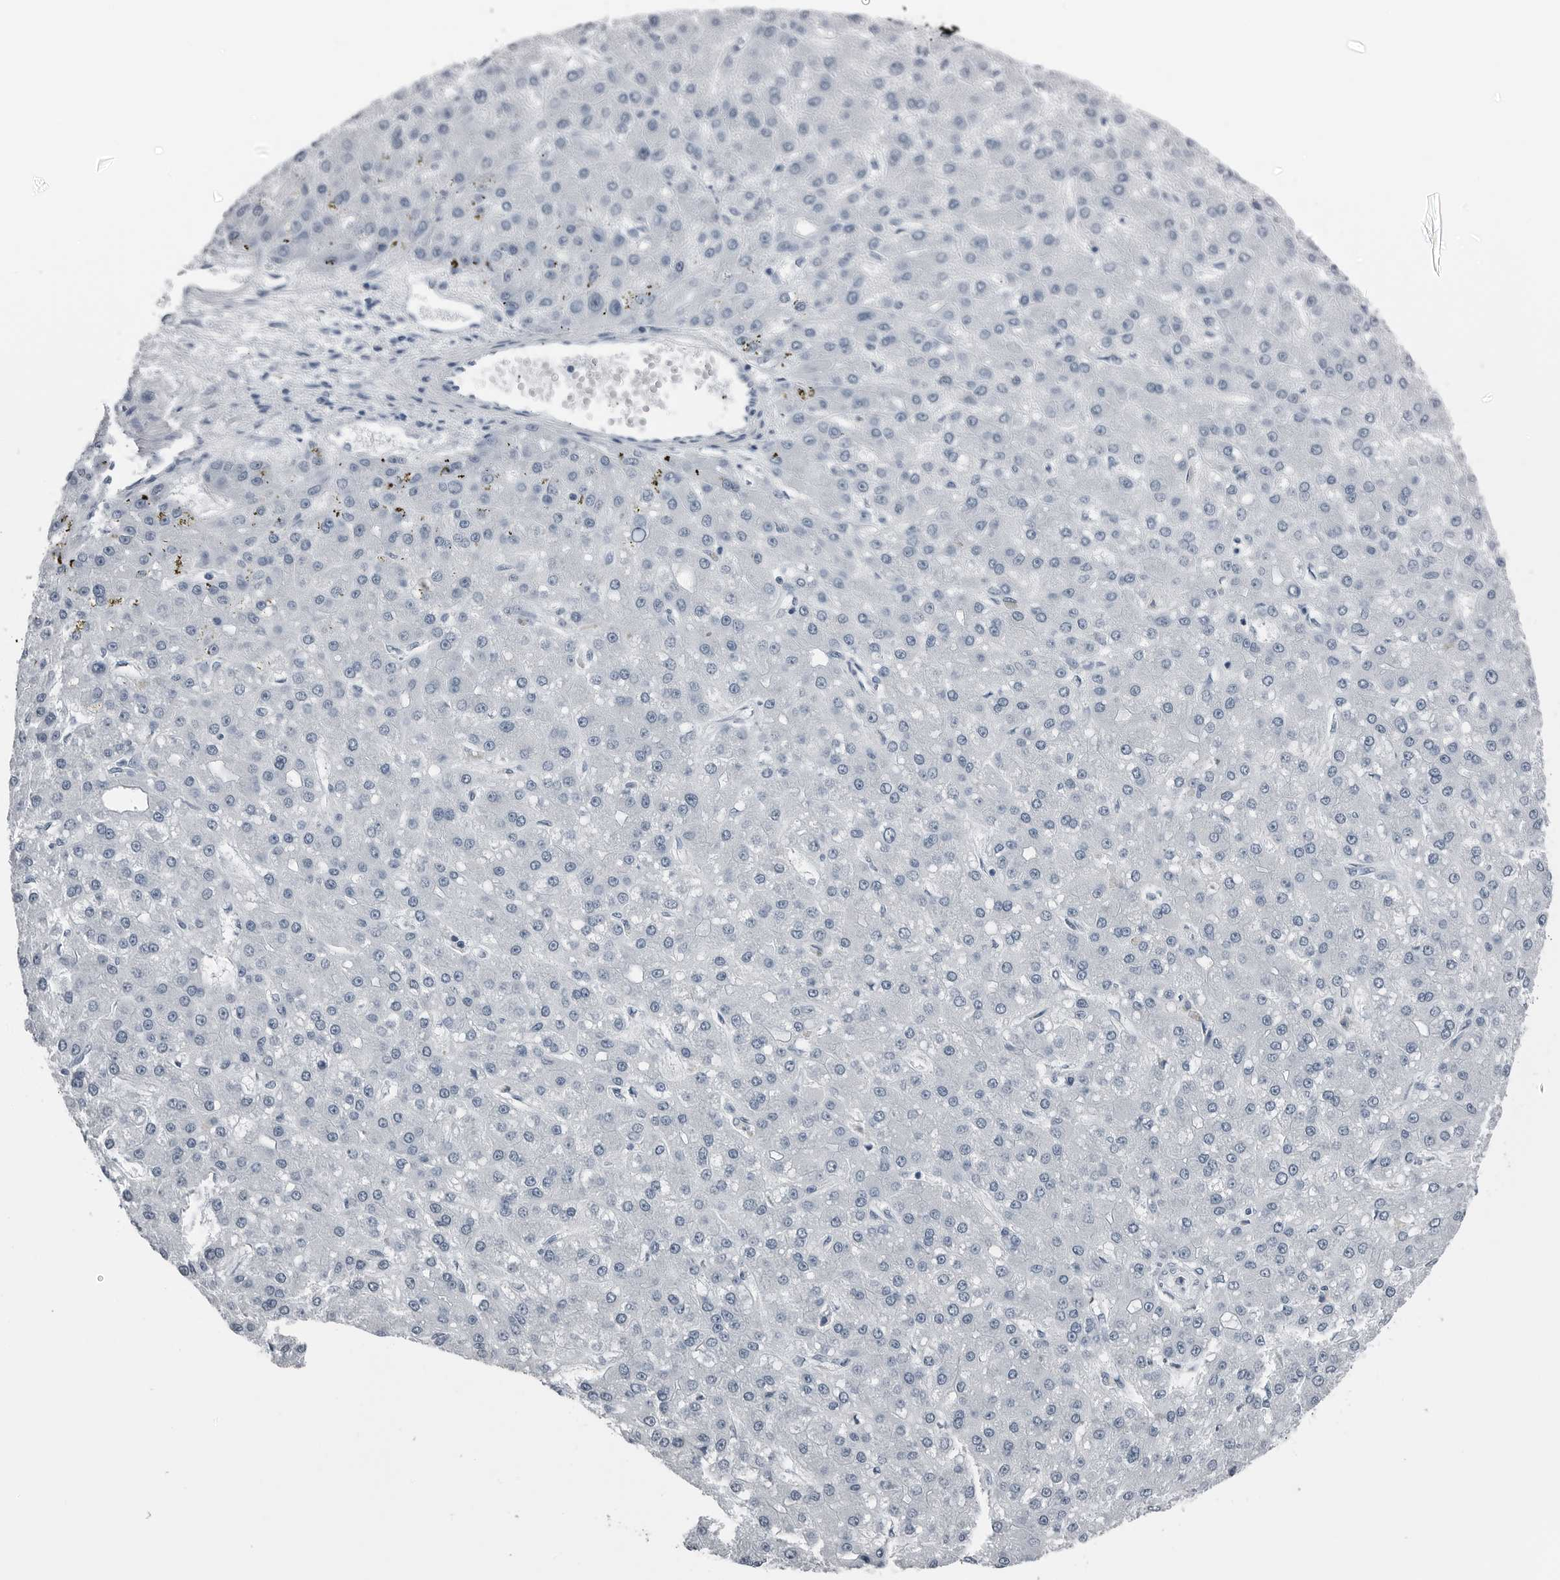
{"staining": {"intensity": "negative", "quantity": "none", "location": "none"}, "tissue": "liver cancer", "cell_type": "Tumor cells", "image_type": "cancer", "snomed": [{"axis": "morphology", "description": "Carcinoma, Hepatocellular, NOS"}, {"axis": "topography", "description": "Liver"}], "caption": "Liver cancer was stained to show a protein in brown. There is no significant staining in tumor cells.", "gene": "SPINK1", "patient": {"sex": "male", "age": 67}}